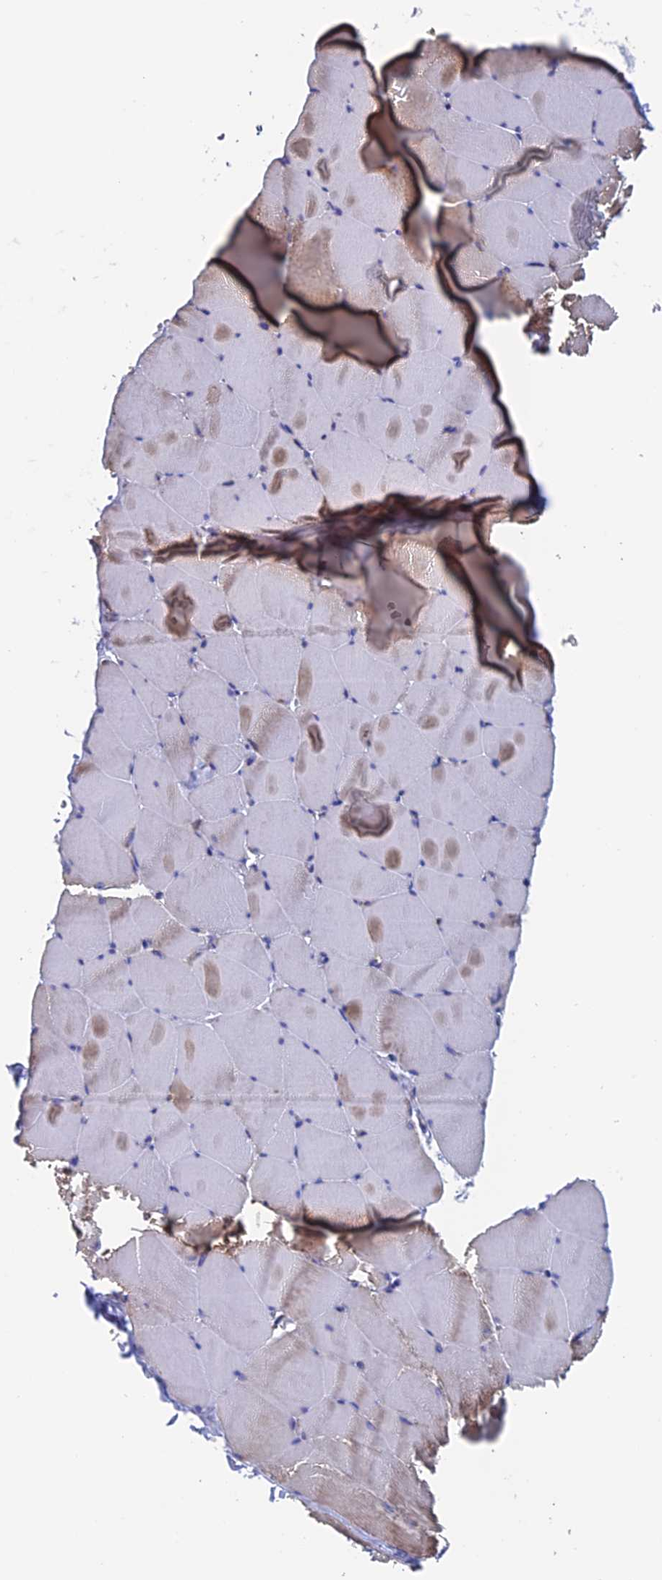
{"staining": {"intensity": "moderate", "quantity": "25%-75%", "location": "cytoplasmic/membranous"}, "tissue": "skeletal muscle", "cell_type": "Myocytes", "image_type": "normal", "snomed": [{"axis": "morphology", "description": "Normal tissue, NOS"}, {"axis": "topography", "description": "Skeletal muscle"}], "caption": "Protein staining of normal skeletal muscle displays moderate cytoplasmic/membranous expression in approximately 25%-75% of myocytes.", "gene": "DTYMK", "patient": {"sex": "male", "age": 62}}